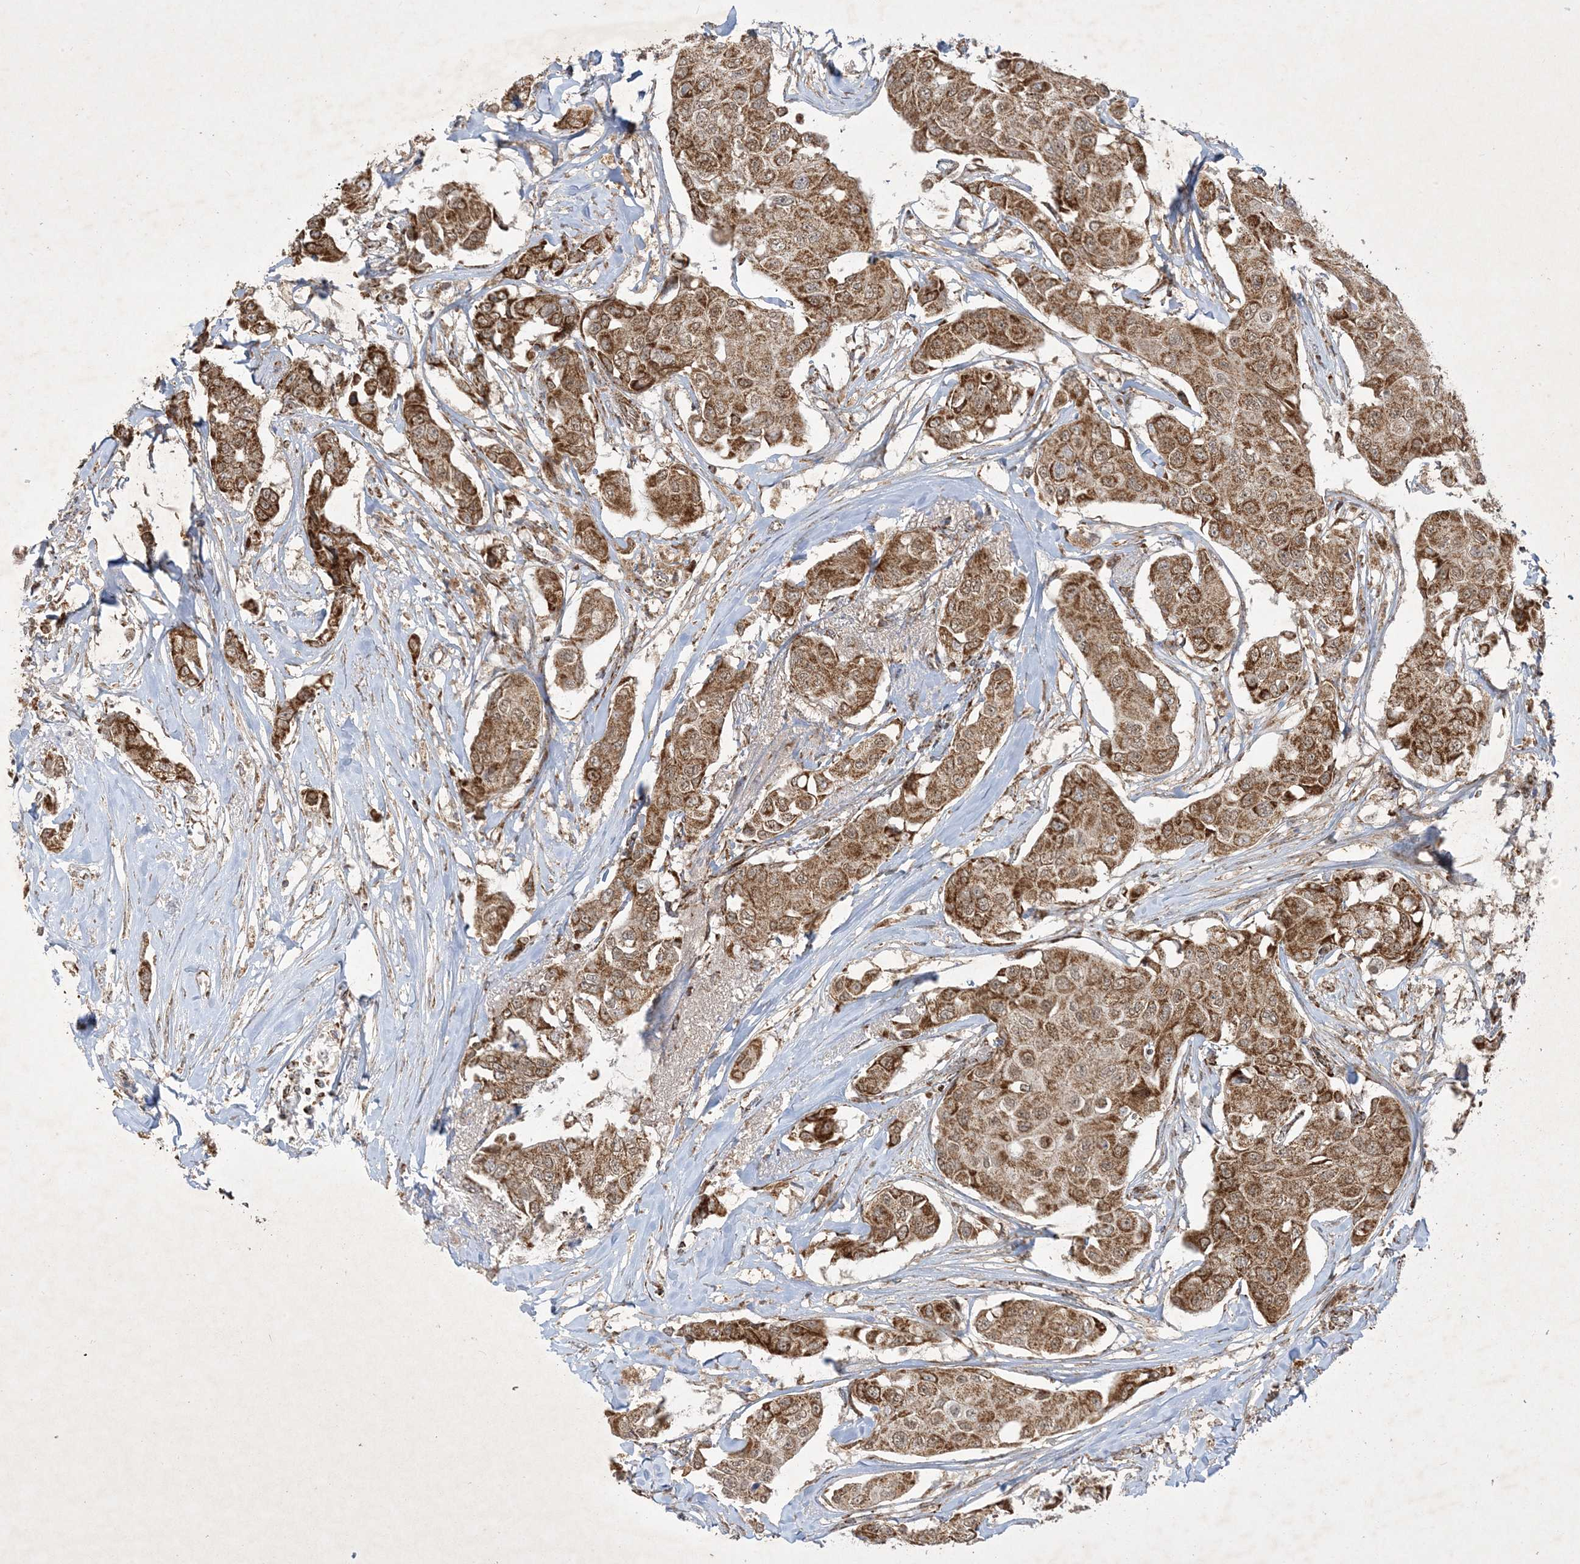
{"staining": {"intensity": "strong", "quantity": ">75%", "location": "cytoplasmic/membranous"}, "tissue": "breast cancer", "cell_type": "Tumor cells", "image_type": "cancer", "snomed": [{"axis": "morphology", "description": "Duct carcinoma"}, {"axis": "topography", "description": "Breast"}], "caption": "Breast intraductal carcinoma tissue reveals strong cytoplasmic/membranous expression in approximately >75% of tumor cells, visualized by immunohistochemistry.", "gene": "NDUFAF3", "patient": {"sex": "female", "age": 80}}